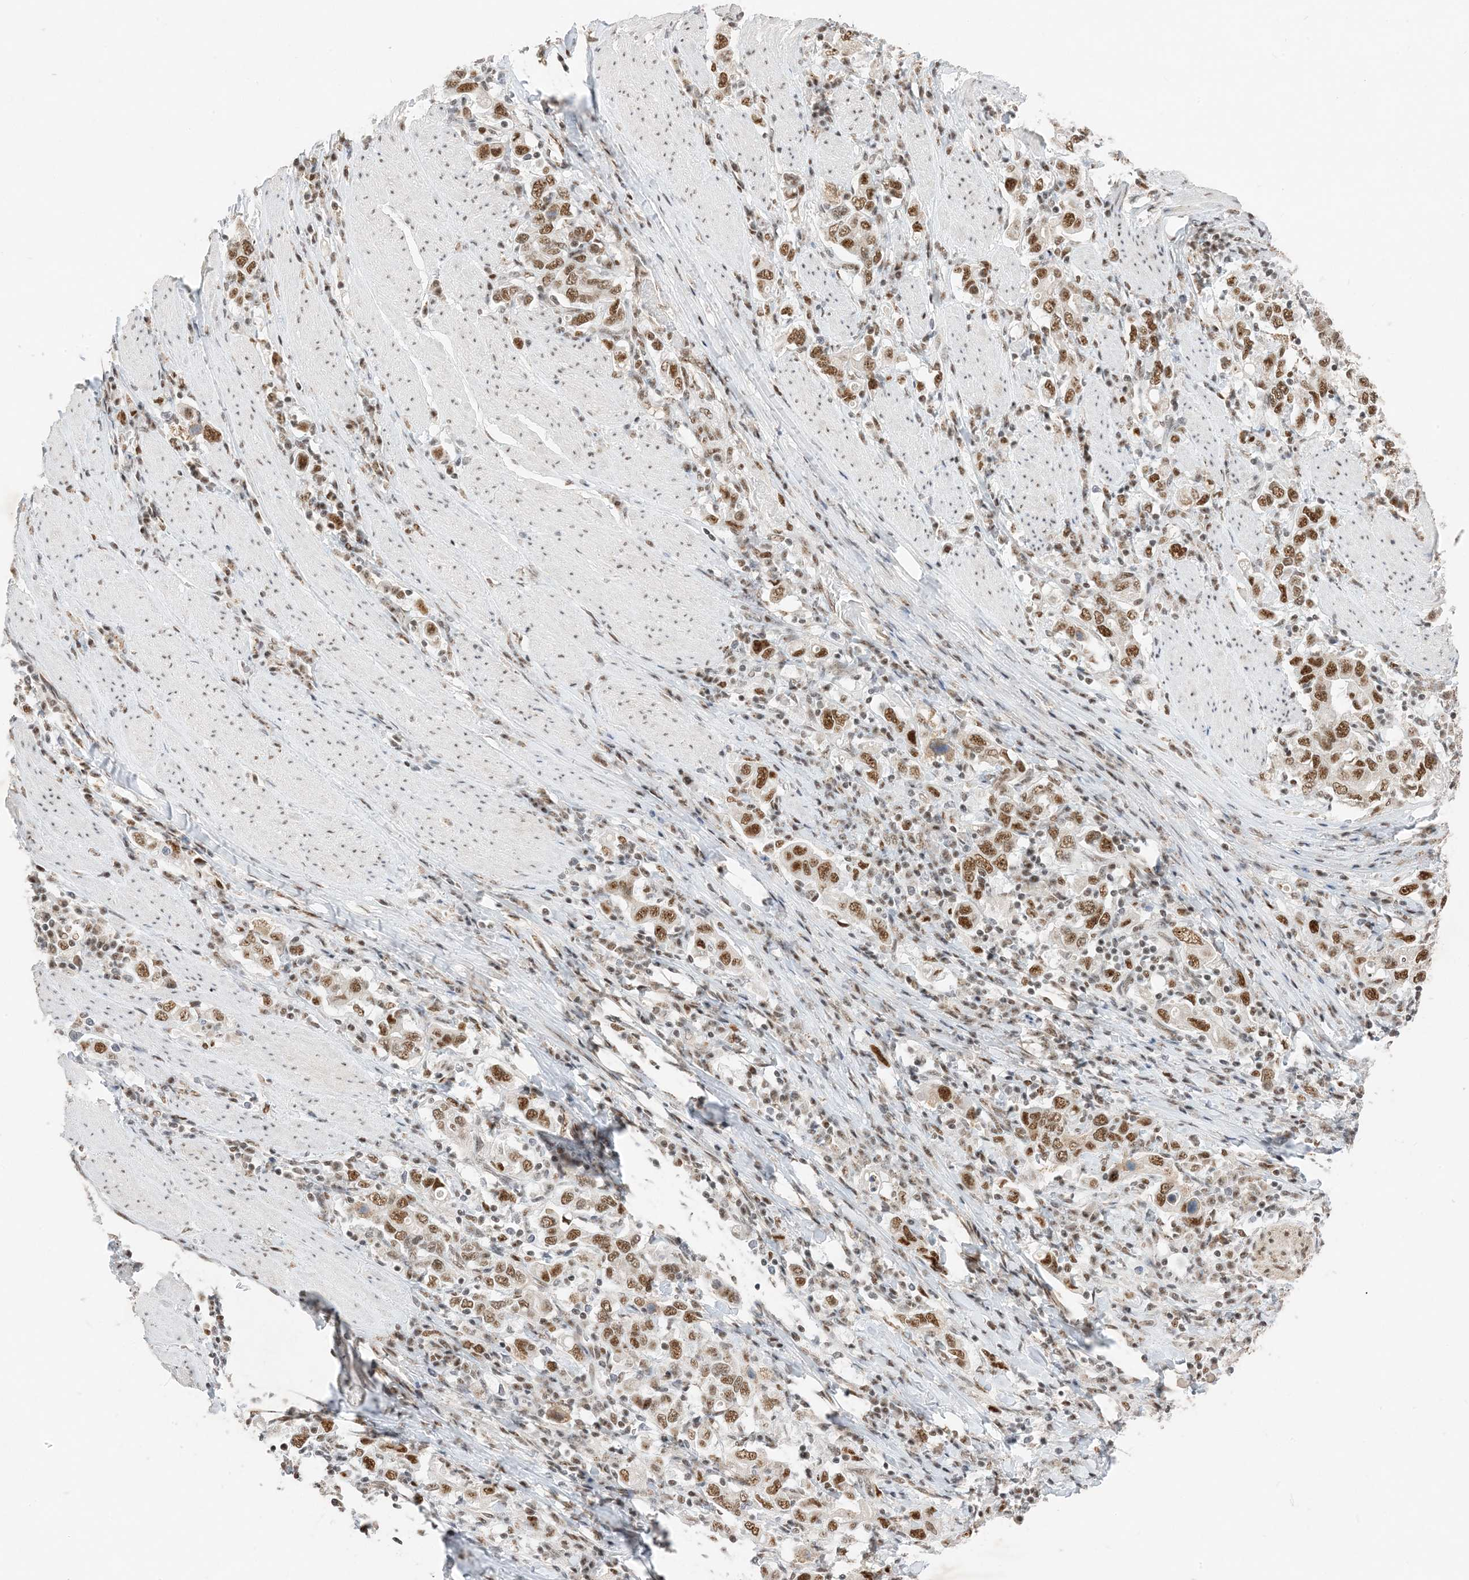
{"staining": {"intensity": "moderate", "quantity": ">75%", "location": "nuclear"}, "tissue": "stomach cancer", "cell_type": "Tumor cells", "image_type": "cancer", "snomed": [{"axis": "morphology", "description": "Adenocarcinoma, NOS"}, {"axis": "topography", "description": "Stomach, upper"}], "caption": "Approximately >75% of tumor cells in stomach cancer demonstrate moderate nuclear protein positivity as visualized by brown immunohistochemical staining.", "gene": "SF3A3", "patient": {"sex": "male", "age": 62}}